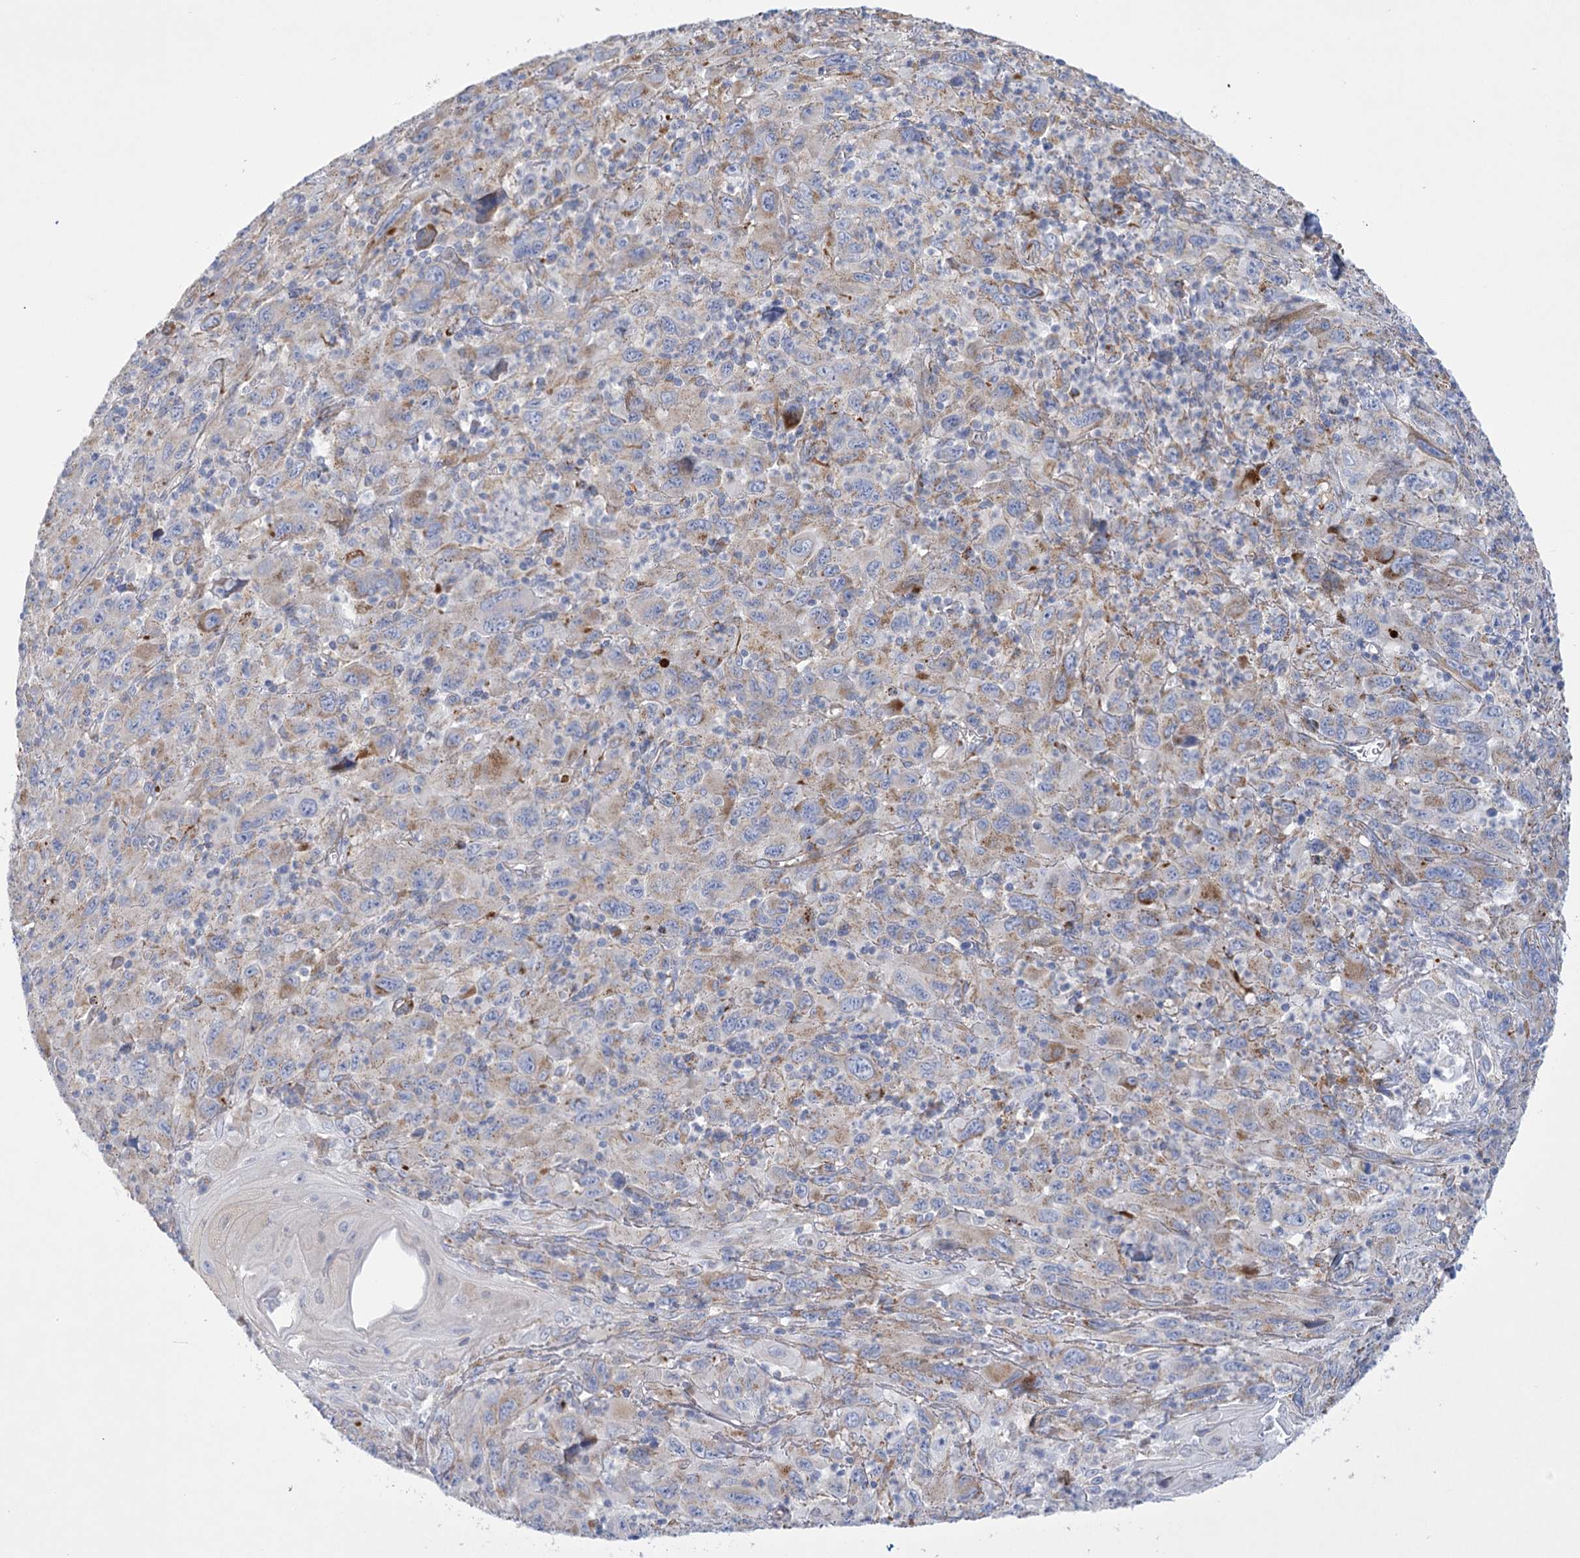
{"staining": {"intensity": "weak", "quantity": "25%-75%", "location": "cytoplasmic/membranous"}, "tissue": "melanoma", "cell_type": "Tumor cells", "image_type": "cancer", "snomed": [{"axis": "morphology", "description": "Malignant melanoma, Metastatic site"}, {"axis": "topography", "description": "Skin"}], "caption": "About 25%-75% of tumor cells in malignant melanoma (metastatic site) demonstrate weak cytoplasmic/membranous protein positivity as visualized by brown immunohistochemical staining.", "gene": "DHTKD1", "patient": {"sex": "female", "age": 56}}